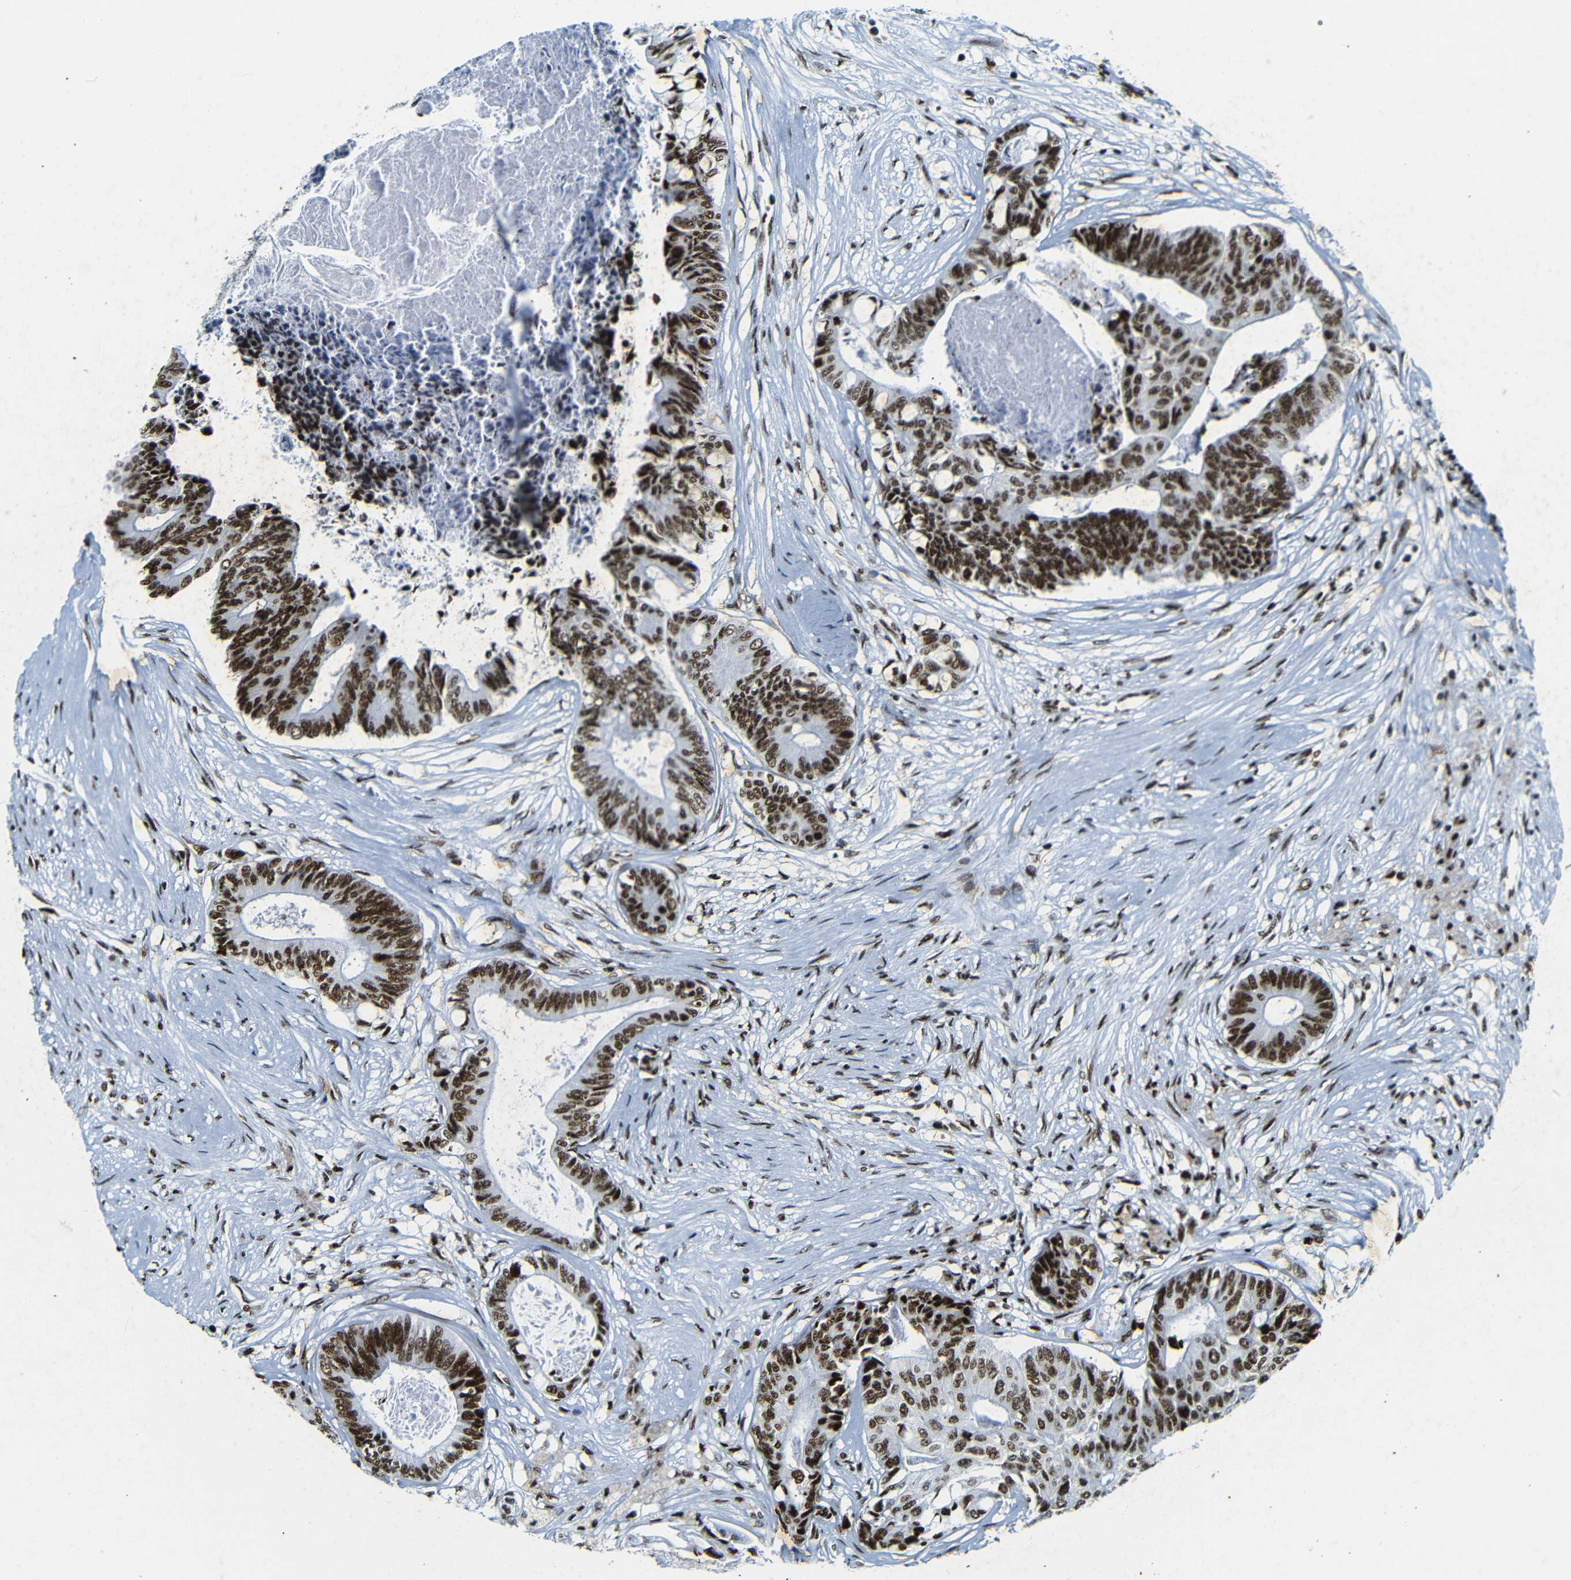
{"staining": {"intensity": "strong", "quantity": ">75%", "location": "nuclear"}, "tissue": "colorectal cancer", "cell_type": "Tumor cells", "image_type": "cancer", "snomed": [{"axis": "morphology", "description": "Adenocarcinoma, NOS"}, {"axis": "topography", "description": "Rectum"}], "caption": "Adenocarcinoma (colorectal) was stained to show a protein in brown. There is high levels of strong nuclear expression in approximately >75% of tumor cells. (IHC, brightfield microscopy, high magnification).", "gene": "SRSF1", "patient": {"sex": "male", "age": 63}}